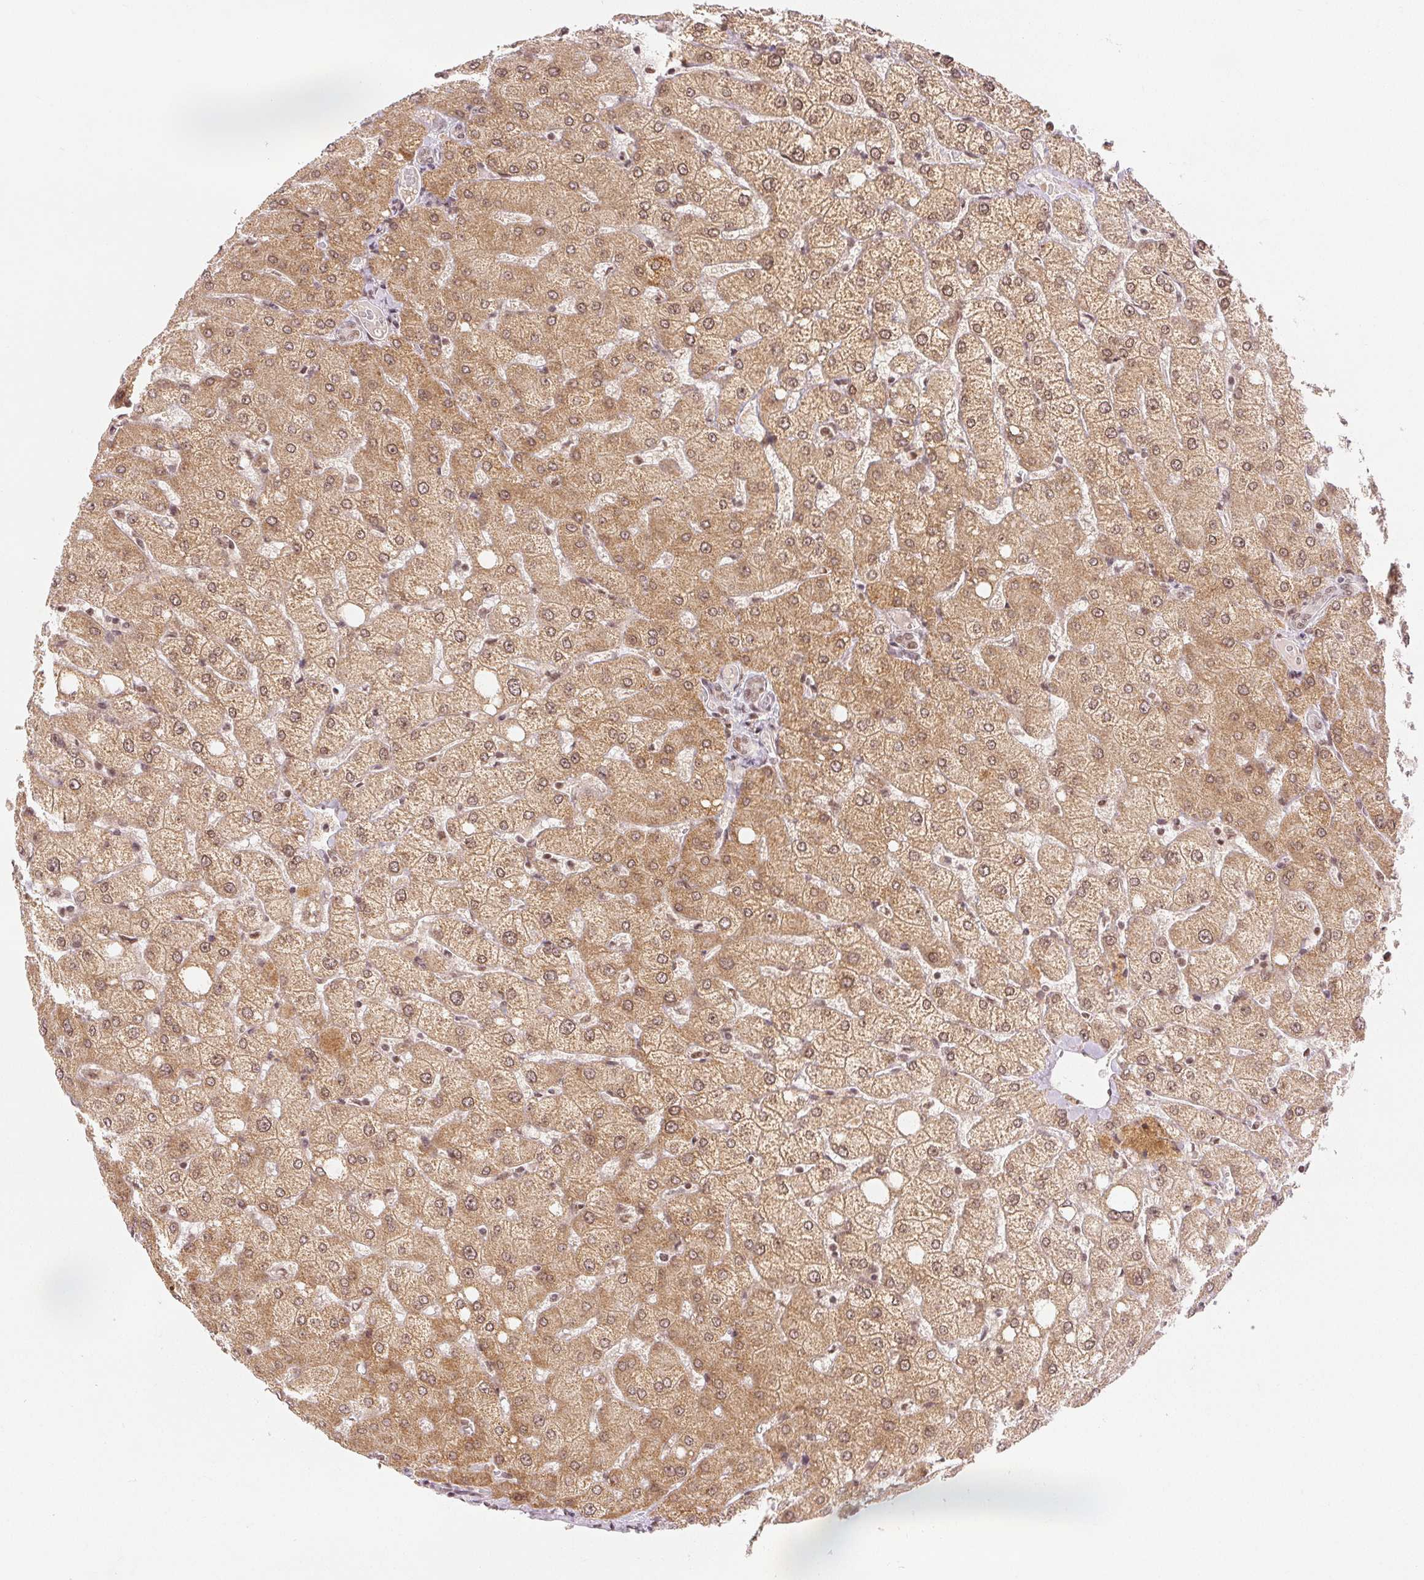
{"staining": {"intensity": "moderate", "quantity": "25%-75%", "location": "nuclear"}, "tissue": "liver", "cell_type": "Cholangiocytes", "image_type": "normal", "snomed": [{"axis": "morphology", "description": "Normal tissue, NOS"}, {"axis": "topography", "description": "Liver"}], "caption": "DAB (3,3'-diaminobenzidine) immunohistochemical staining of benign human liver displays moderate nuclear protein positivity in about 25%-75% of cholangiocytes.", "gene": "DEK", "patient": {"sex": "female", "age": 54}}